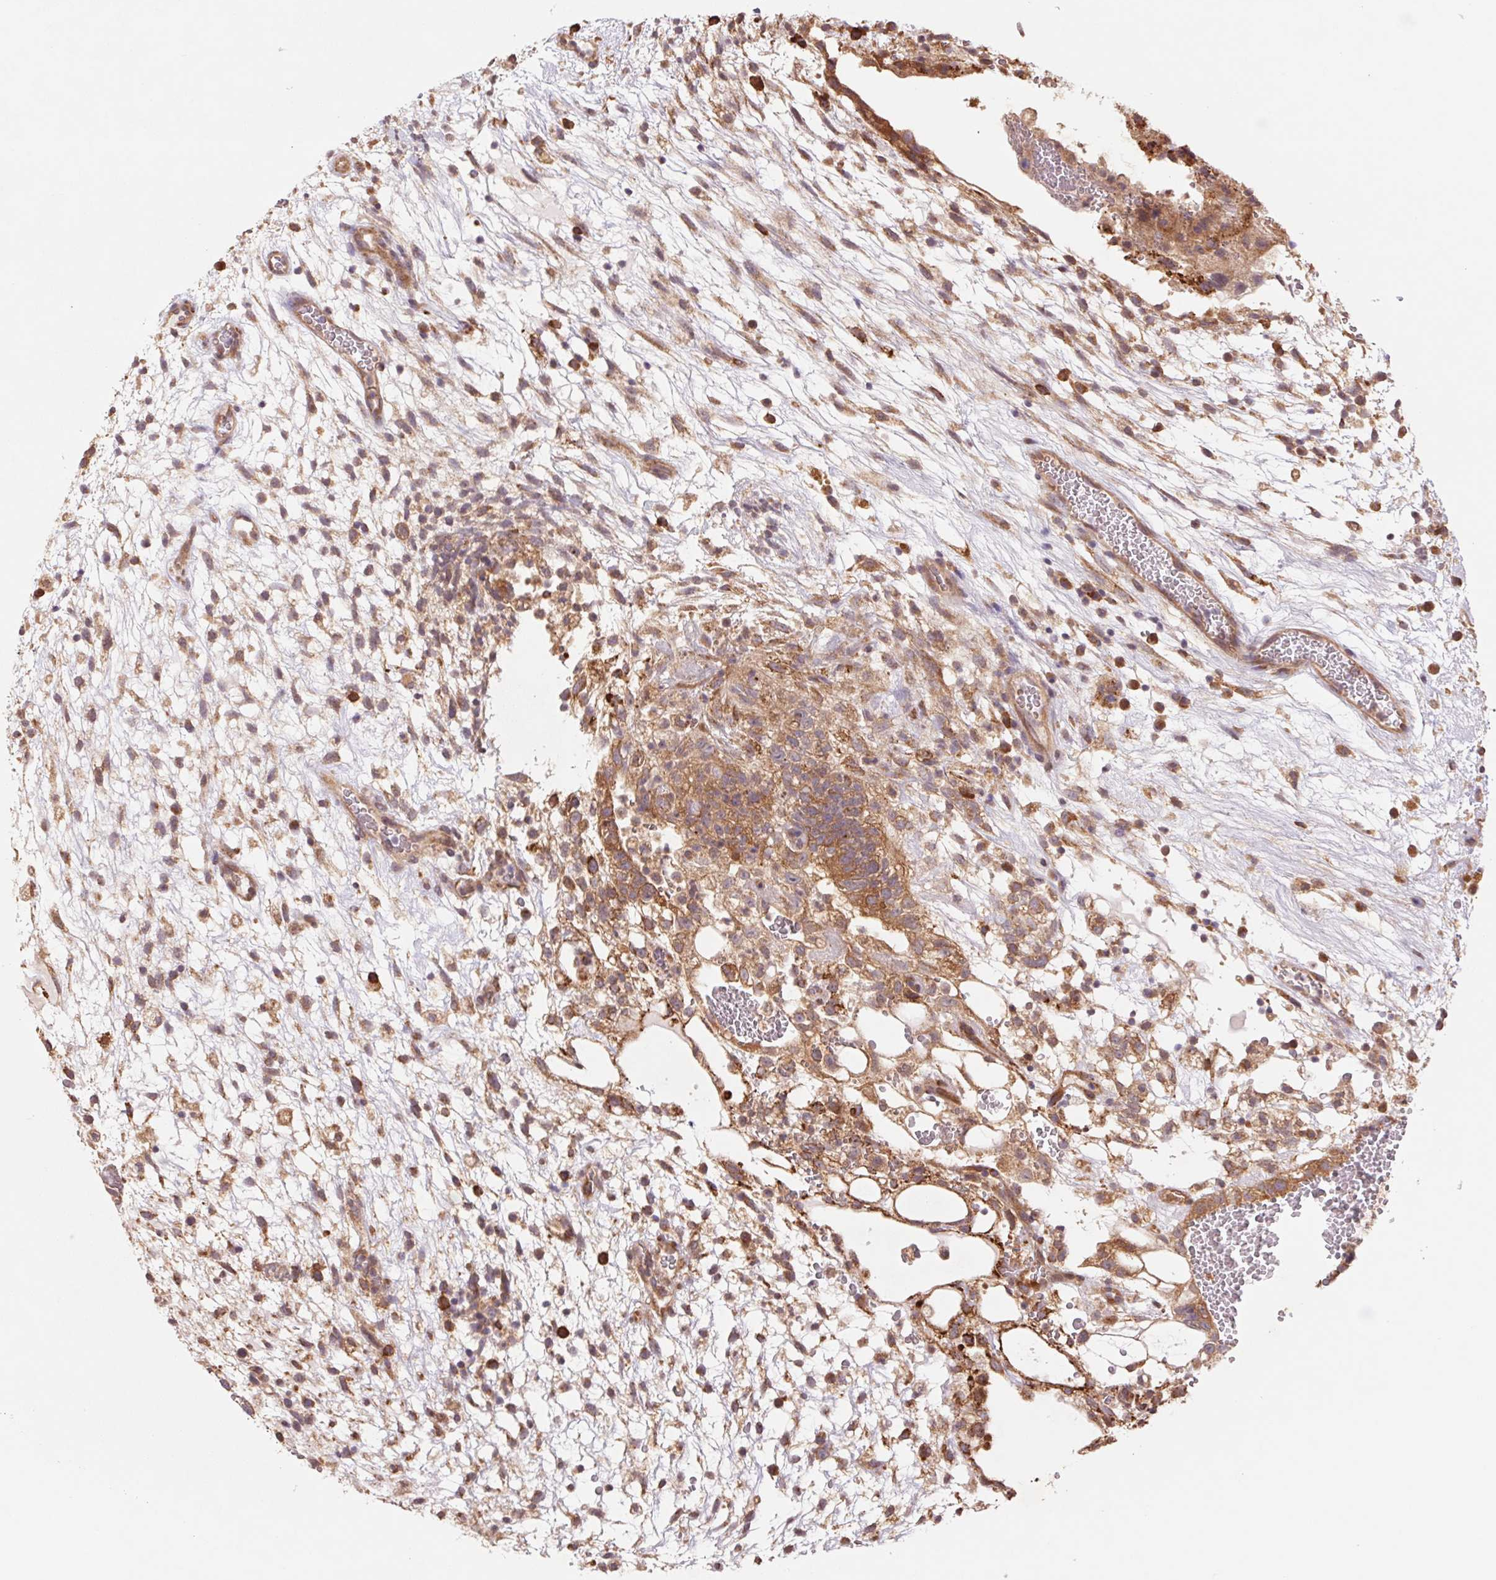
{"staining": {"intensity": "moderate", "quantity": ">75%", "location": "cytoplasmic/membranous"}, "tissue": "testis cancer", "cell_type": "Tumor cells", "image_type": "cancer", "snomed": [{"axis": "morphology", "description": "Normal tissue, NOS"}, {"axis": "morphology", "description": "Carcinoma, Embryonal, NOS"}, {"axis": "topography", "description": "Testis"}], "caption": "The photomicrograph demonstrates a brown stain indicating the presence of a protein in the cytoplasmic/membranous of tumor cells in testis cancer (embryonal carcinoma).", "gene": "RRM1", "patient": {"sex": "male", "age": 32}}